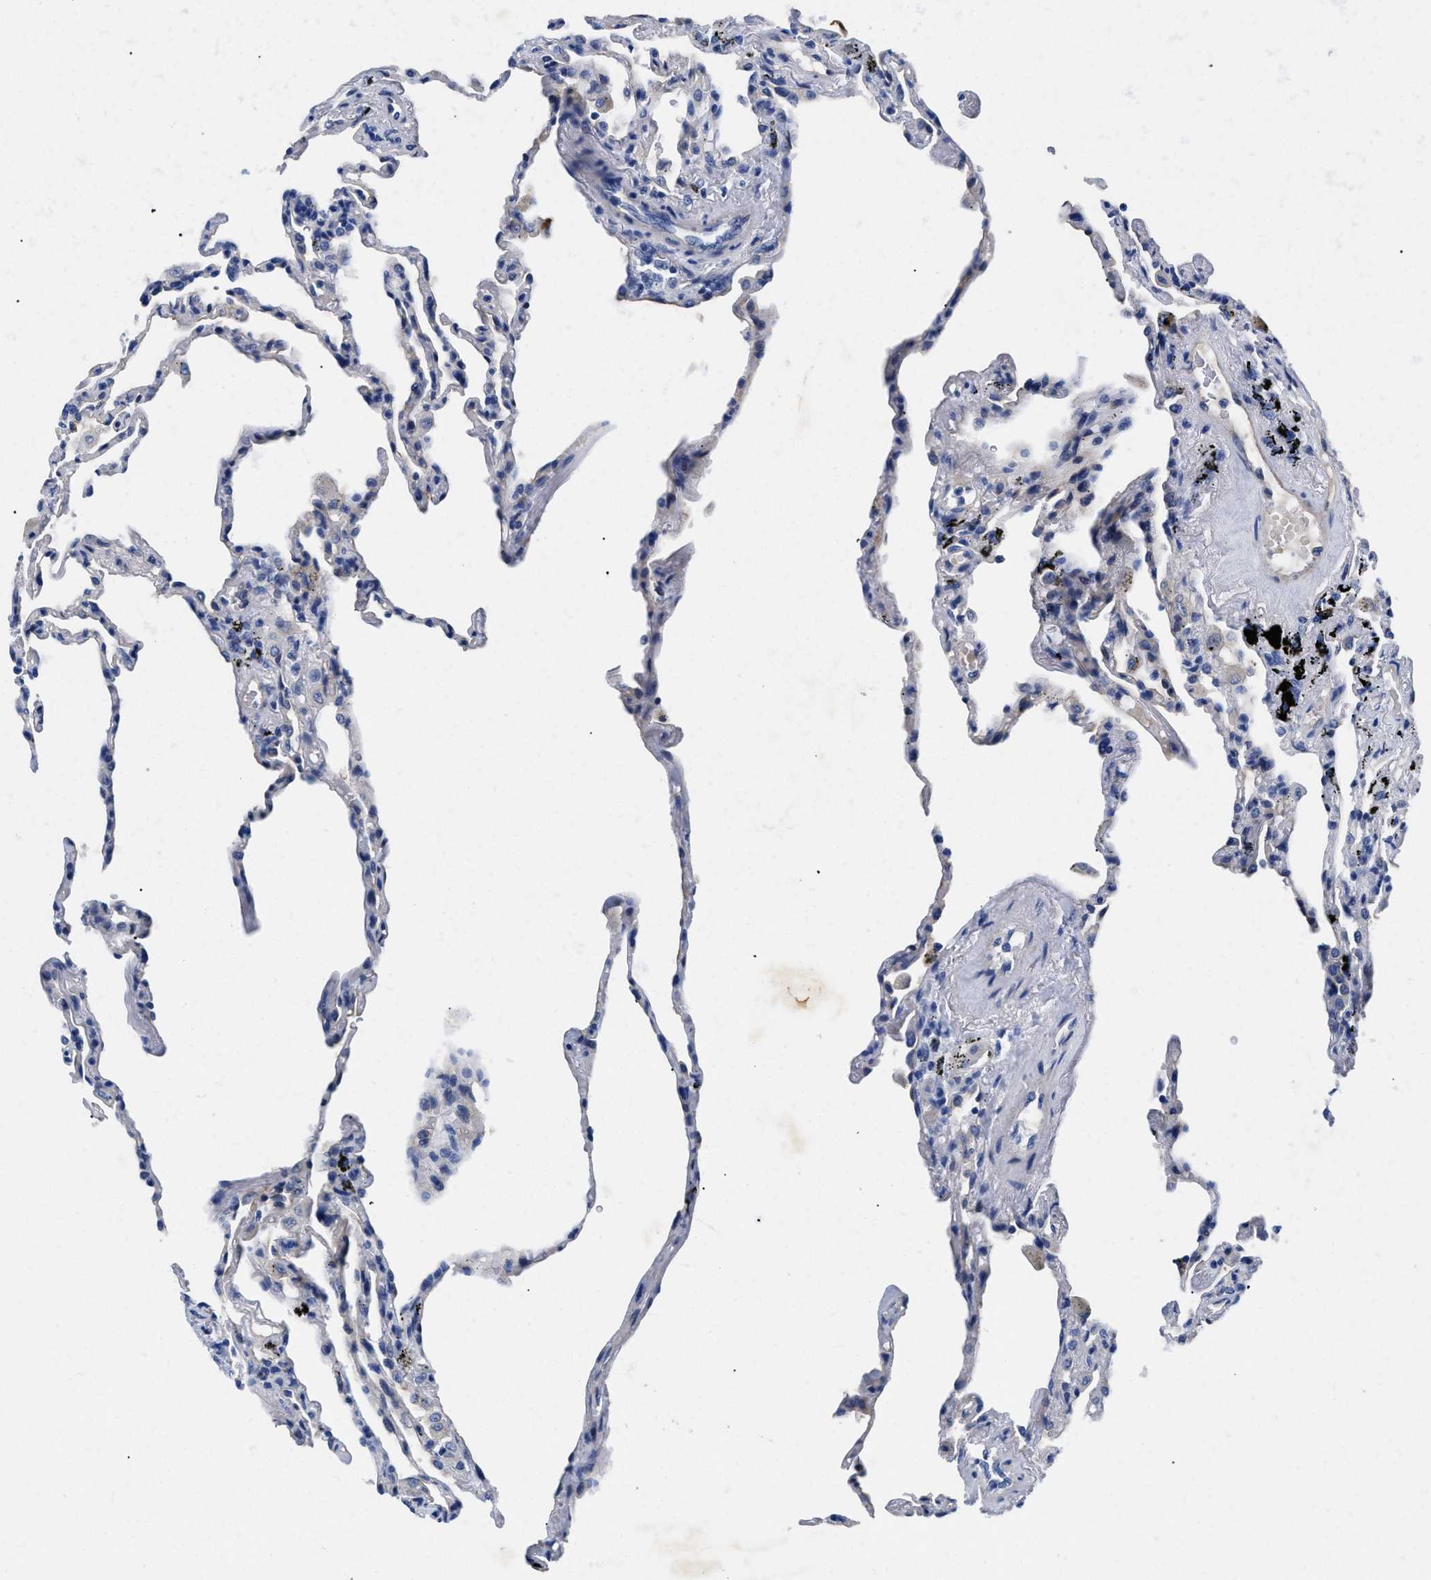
{"staining": {"intensity": "negative", "quantity": "none", "location": "none"}, "tissue": "lung", "cell_type": "Alveolar cells", "image_type": "normal", "snomed": [{"axis": "morphology", "description": "Normal tissue, NOS"}, {"axis": "topography", "description": "Lung"}], "caption": "IHC photomicrograph of benign human lung stained for a protein (brown), which displays no expression in alveolar cells. Brightfield microscopy of IHC stained with DAB (brown) and hematoxylin (blue), captured at high magnification.", "gene": "TMEM68", "patient": {"sex": "male", "age": 59}}